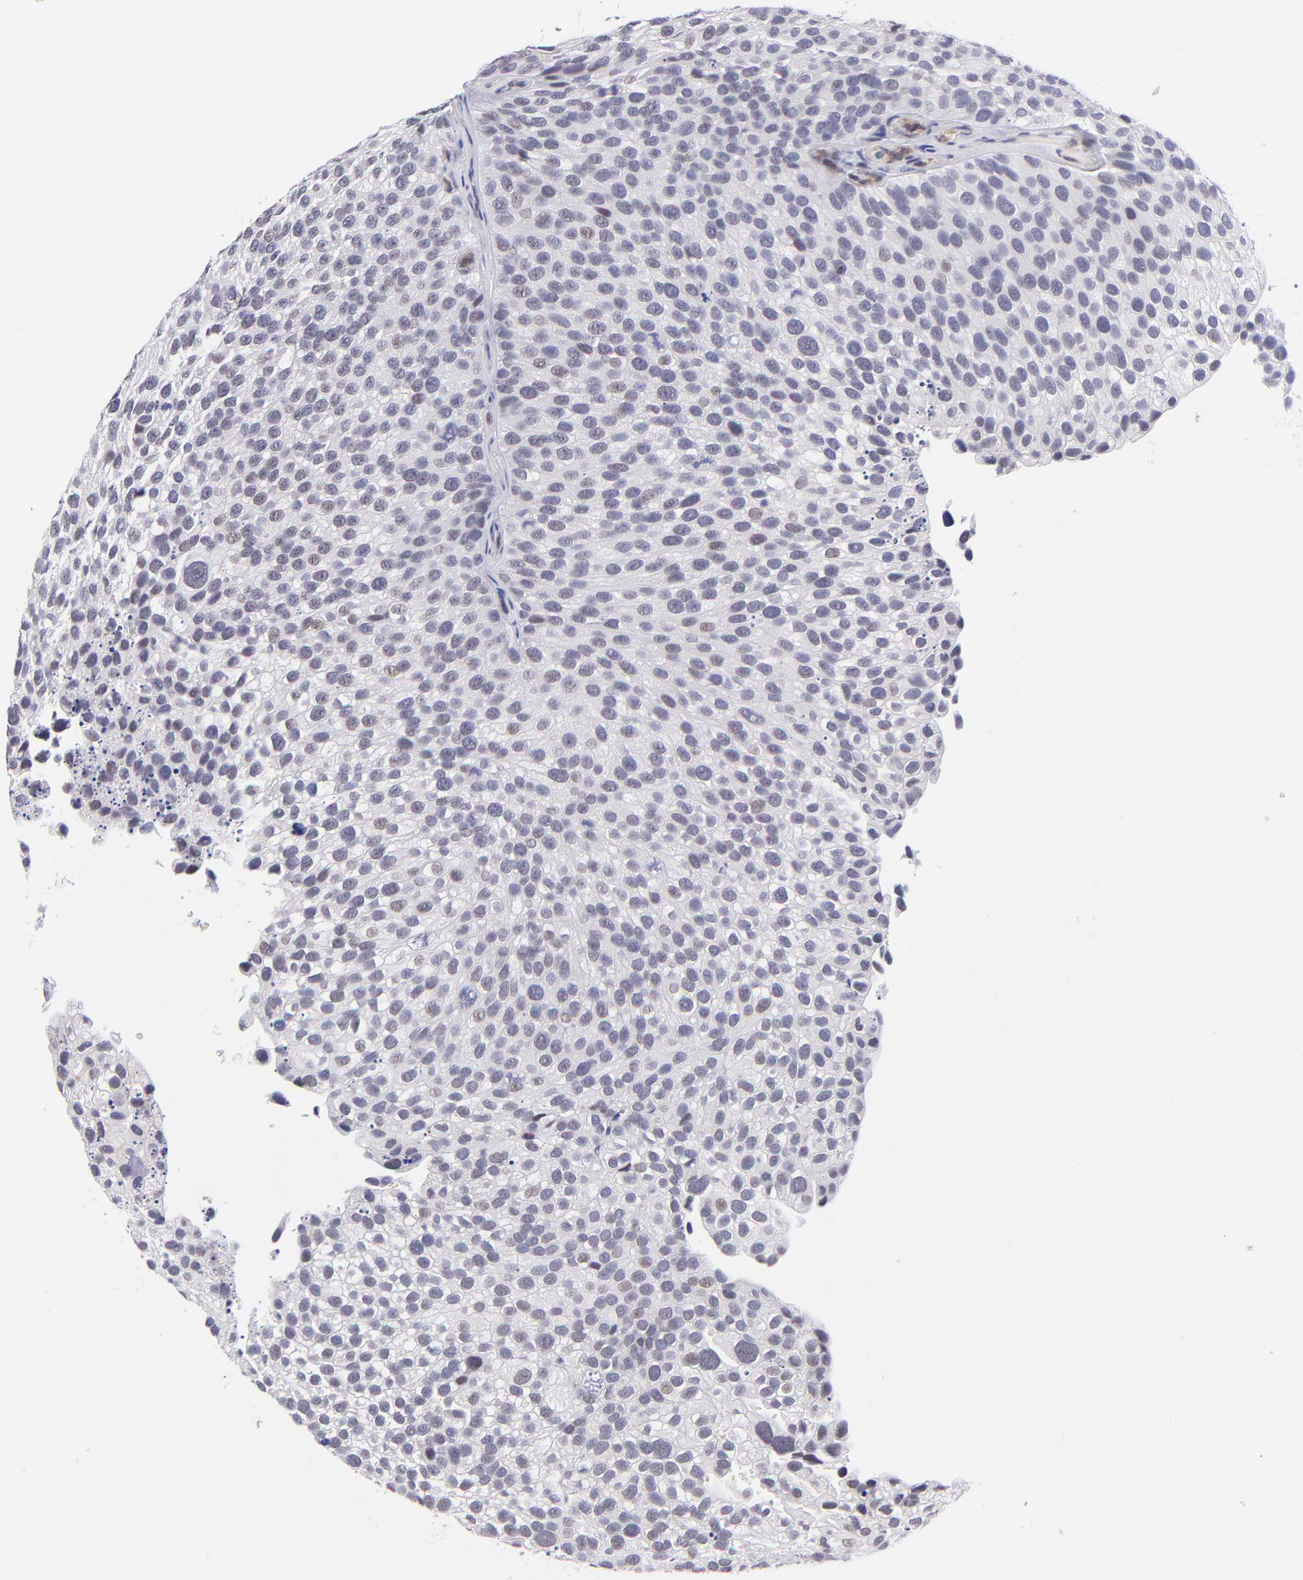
{"staining": {"intensity": "weak", "quantity": "<25%", "location": "nuclear"}, "tissue": "urothelial cancer", "cell_type": "Tumor cells", "image_type": "cancer", "snomed": [{"axis": "morphology", "description": "Urothelial carcinoma, High grade"}, {"axis": "topography", "description": "Urinary bladder"}], "caption": "This photomicrograph is of urothelial carcinoma (high-grade) stained with immunohistochemistry to label a protein in brown with the nuclei are counter-stained blue. There is no staining in tumor cells.", "gene": "SOX6", "patient": {"sex": "male", "age": 72}}